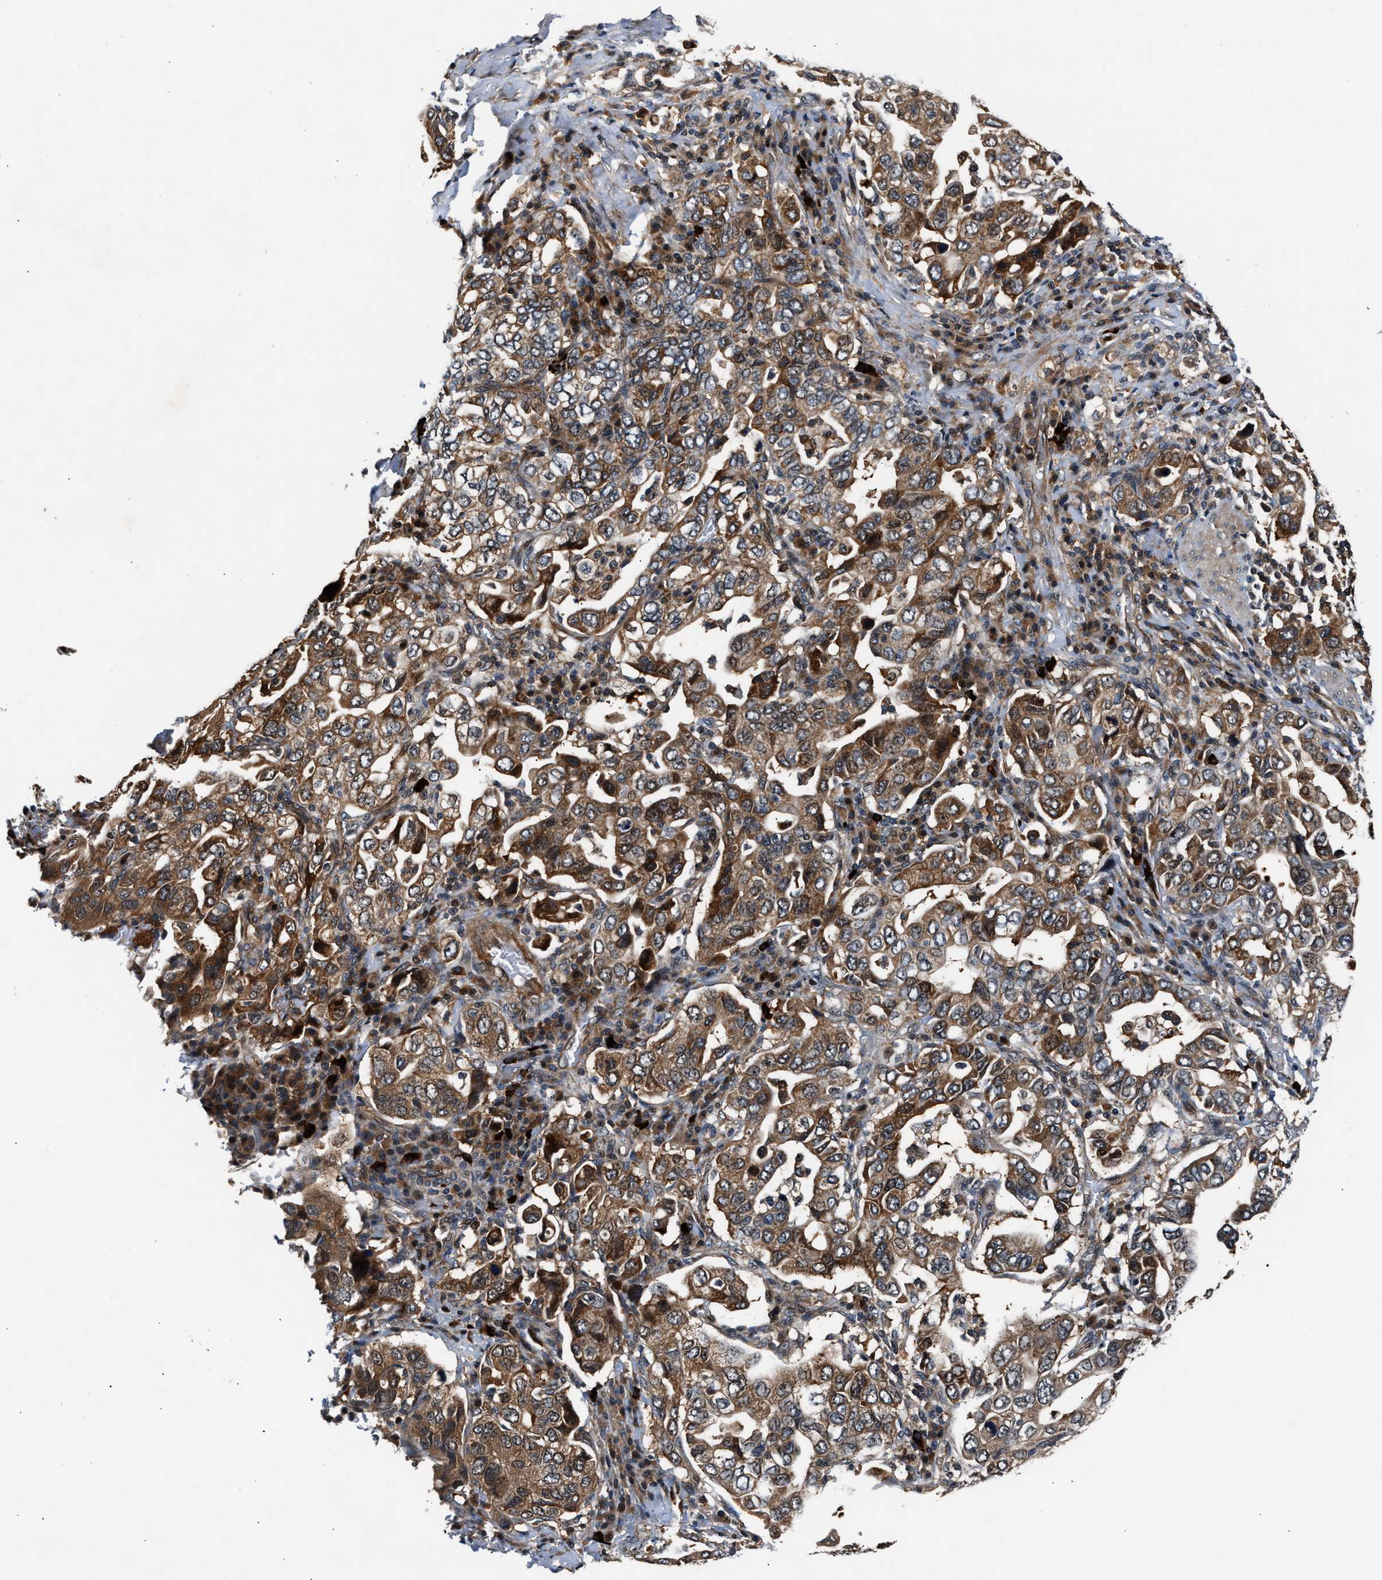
{"staining": {"intensity": "moderate", "quantity": ">75%", "location": "cytoplasmic/membranous"}, "tissue": "stomach cancer", "cell_type": "Tumor cells", "image_type": "cancer", "snomed": [{"axis": "morphology", "description": "Adenocarcinoma, NOS"}, {"axis": "topography", "description": "Stomach, upper"}], "caption": "Brown immunohistochemical staining in human stomach cancer demonstrates moderate cytoplasmic/membranous expression in approximately >75% of tumor cells.", "gene": "TUT7", "patient": {"sex": "male", "age": 62}}